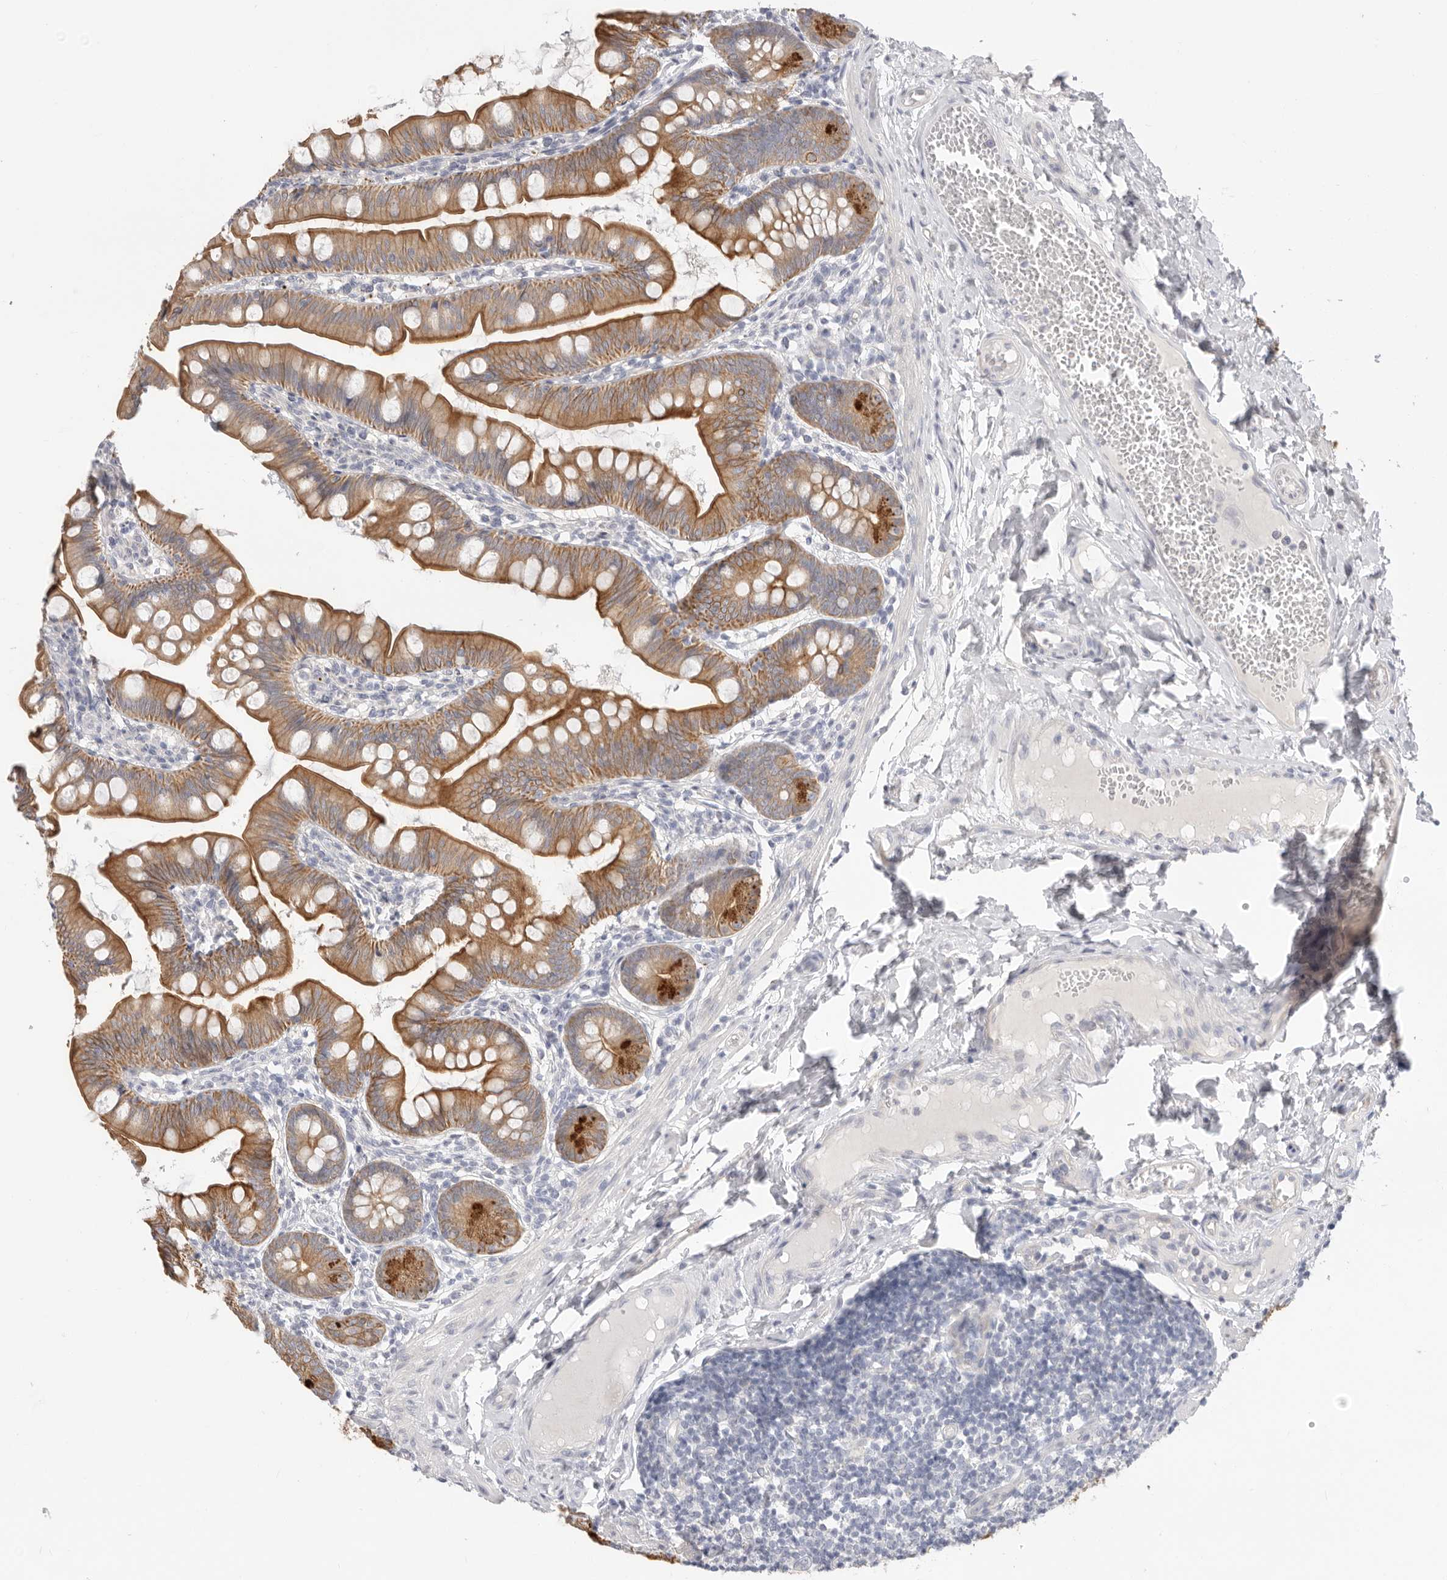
{"staining": {"intensity": "strong", "quantity": ">75%", "location": "cytoplasmic/membranous"}, "tissue": "small intestine", "cell_type": "Glandular cells", "image_type": "normal", "snomed": [{"axis": "morphology", "description": "Normal tissue, NOS"}, {"axis": "topography", "description": "Small intestine"}], "caption": "Protein analysis of unremarkable small intestine reveals strong cytoplasmic/membranous positivity in approximately >75% of glandular cells.", "gene": "USH1C", "patient": {"sex": "male", "age": 7}}